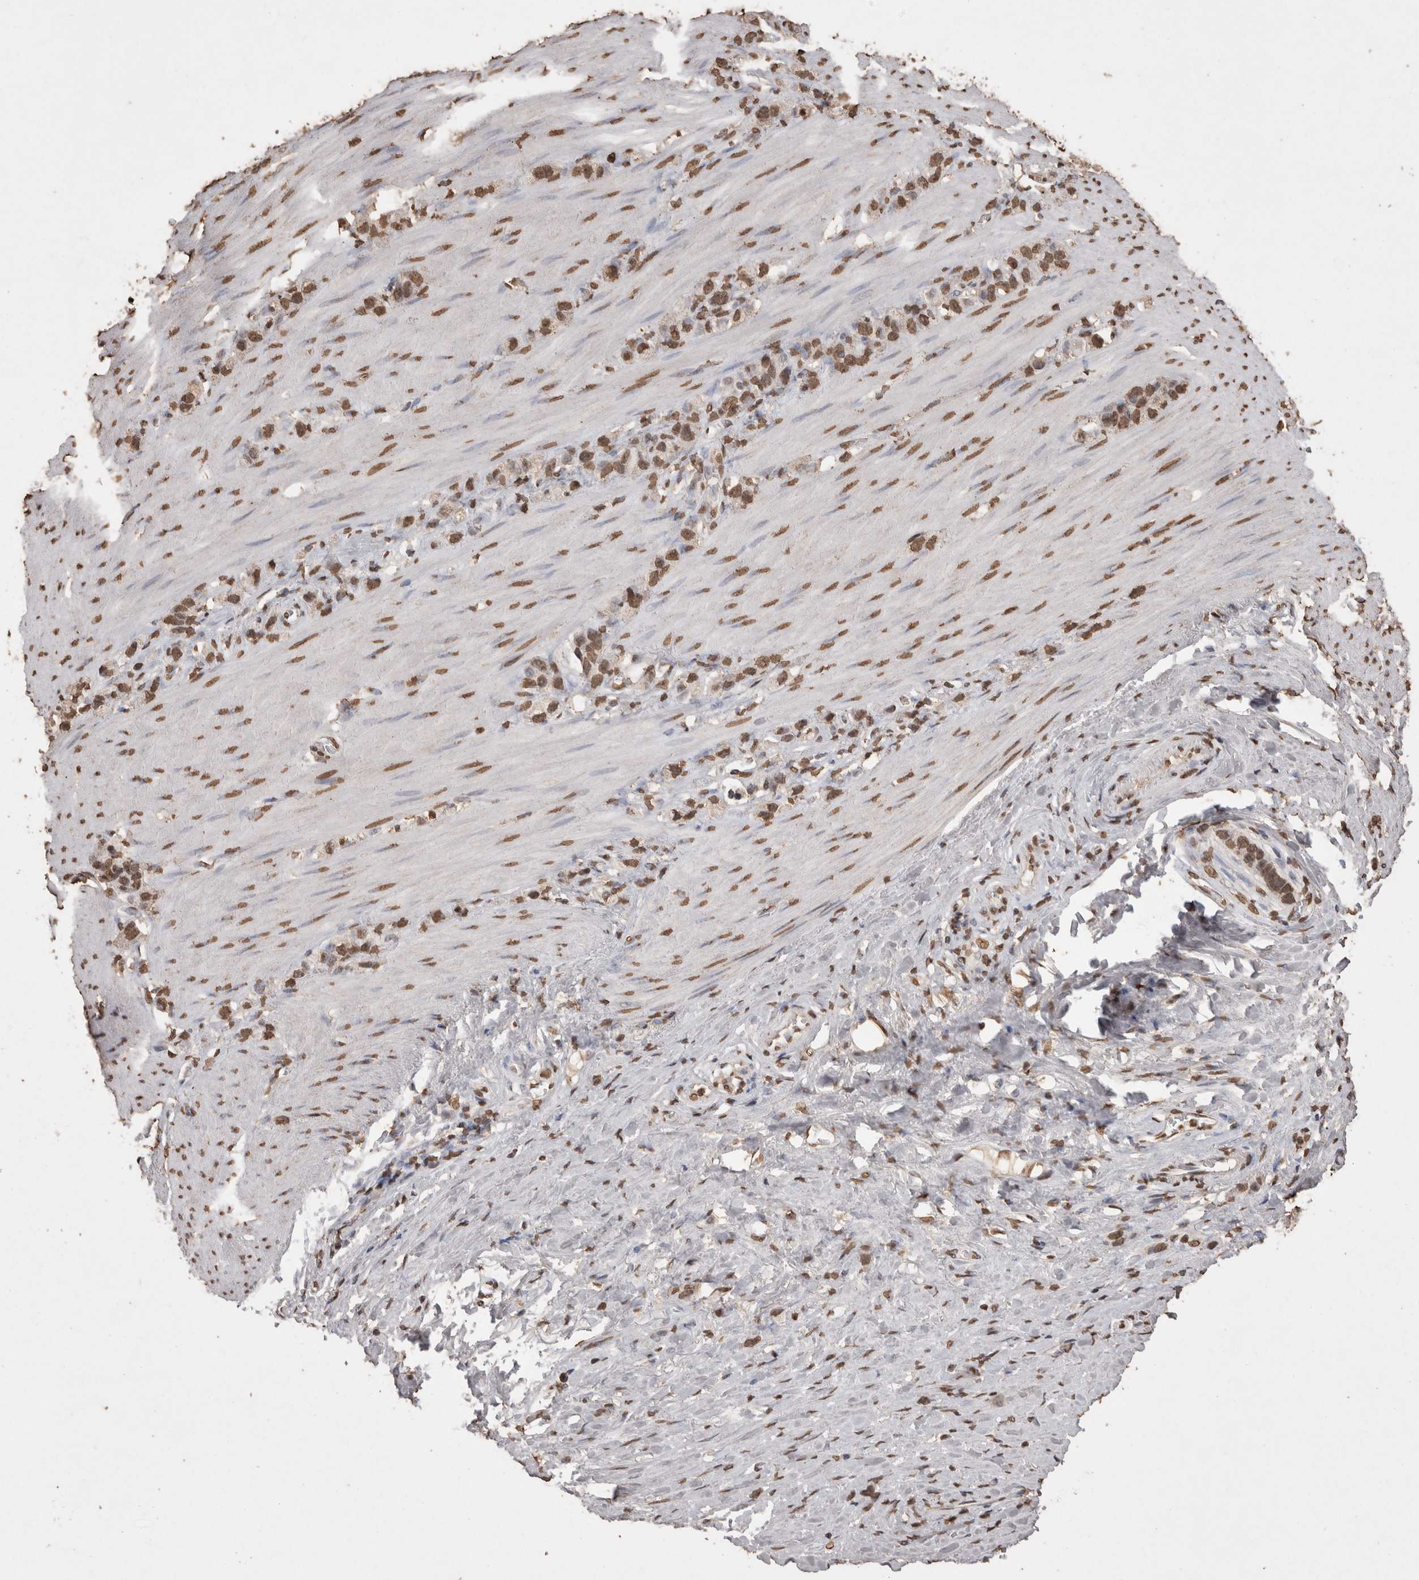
{"staining": {"intensity": "moderate", "quantity": ">75%", "location": "nuclear"}, "tissue": "stomach cancer", "cell_type": "Tumor cells", "image_type": "cancer", "snomed": [{"axis": "morphology", "description": "Normal tissue, NOS"}, {"axis": "morphology", "description": "Adenocarcinoma, NOS"}, {"axis": "morphology", "description": "Adenocarcinoma, High grade"}, {"axis": "topography", "description": "Stomach, upper"}, {"axis": "topography", "description": "Stomach"}], "caption": "Immunohistochemistry (IHC) staining of stomach cancer, which demonstrates medium levels of moderate nuclear positivity in about >75% of tumor cells indicating moderate nuclear protein positivity. The staining was performed using DAB (3,3'-diaminobenzidine) (brown) for protein detection and nuclei were counterstained in hematoxylin (blue).", "gene": "POU5F1", "patient": {"sex": "female", "age": 65}}